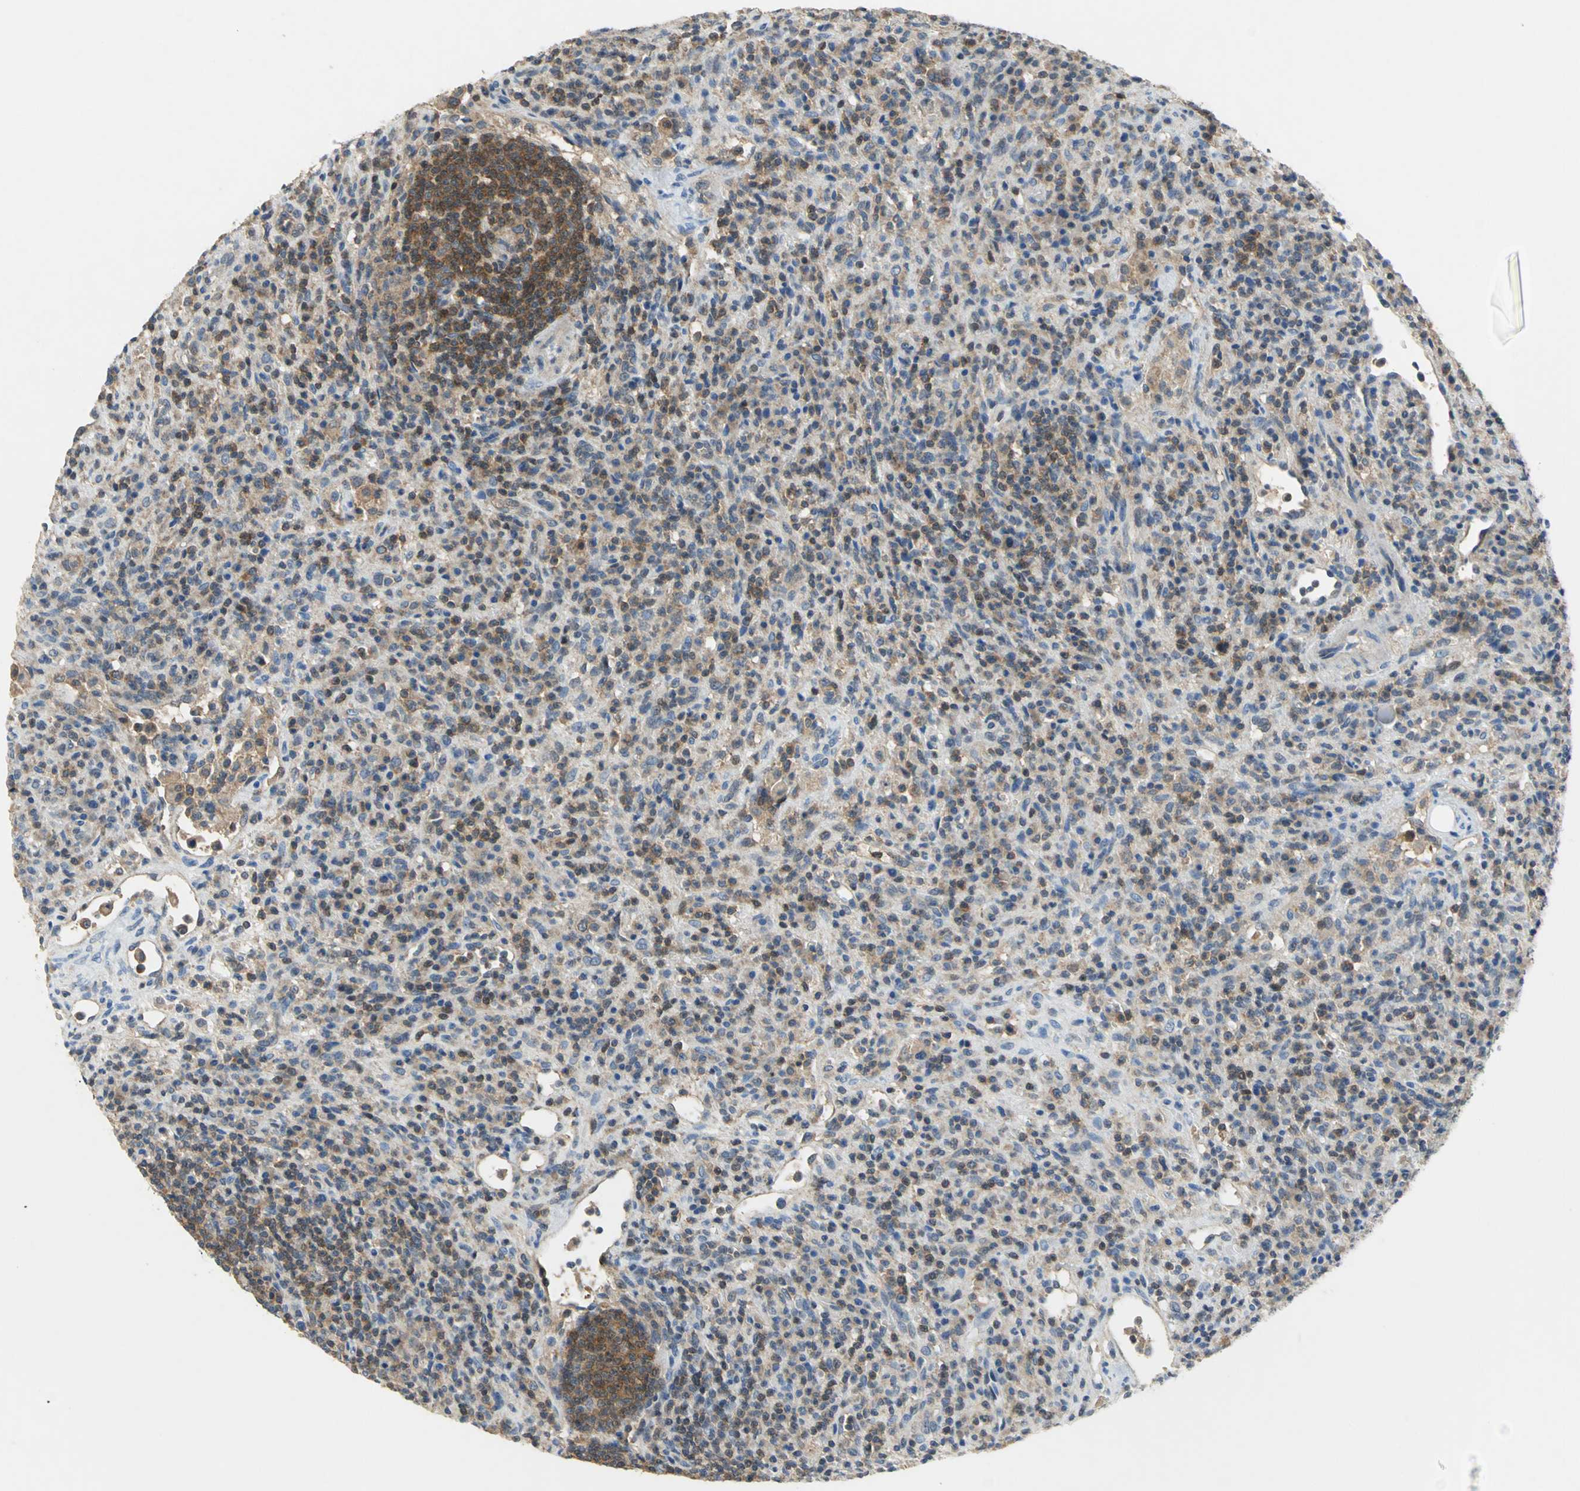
{"staining": {"intensity": "moderate", "quantity": "25%-75%", "location": "cytoplasmic/membranous,nuclear"}, "tissue": "lymphoma", "cell_type": "Tumor cells", "image_type": "cancer", "snomed": [{"axis": "morphology", "description": "Hodgkin's disease, NOS"}, {"axis": "topography", "description": "Lymph node"}], "caption": "Hodgkin's disease was stained to show a protein in brown. There is medium levels of moderate cytoplasmic/membranous and nuclear positivity in approximately 25%-75% of tumor cells. (Brightfield microscopy of DAB IHC at high magnification).", "gene": "PPIA", "patient": {"sex": "male", "age": 65}}